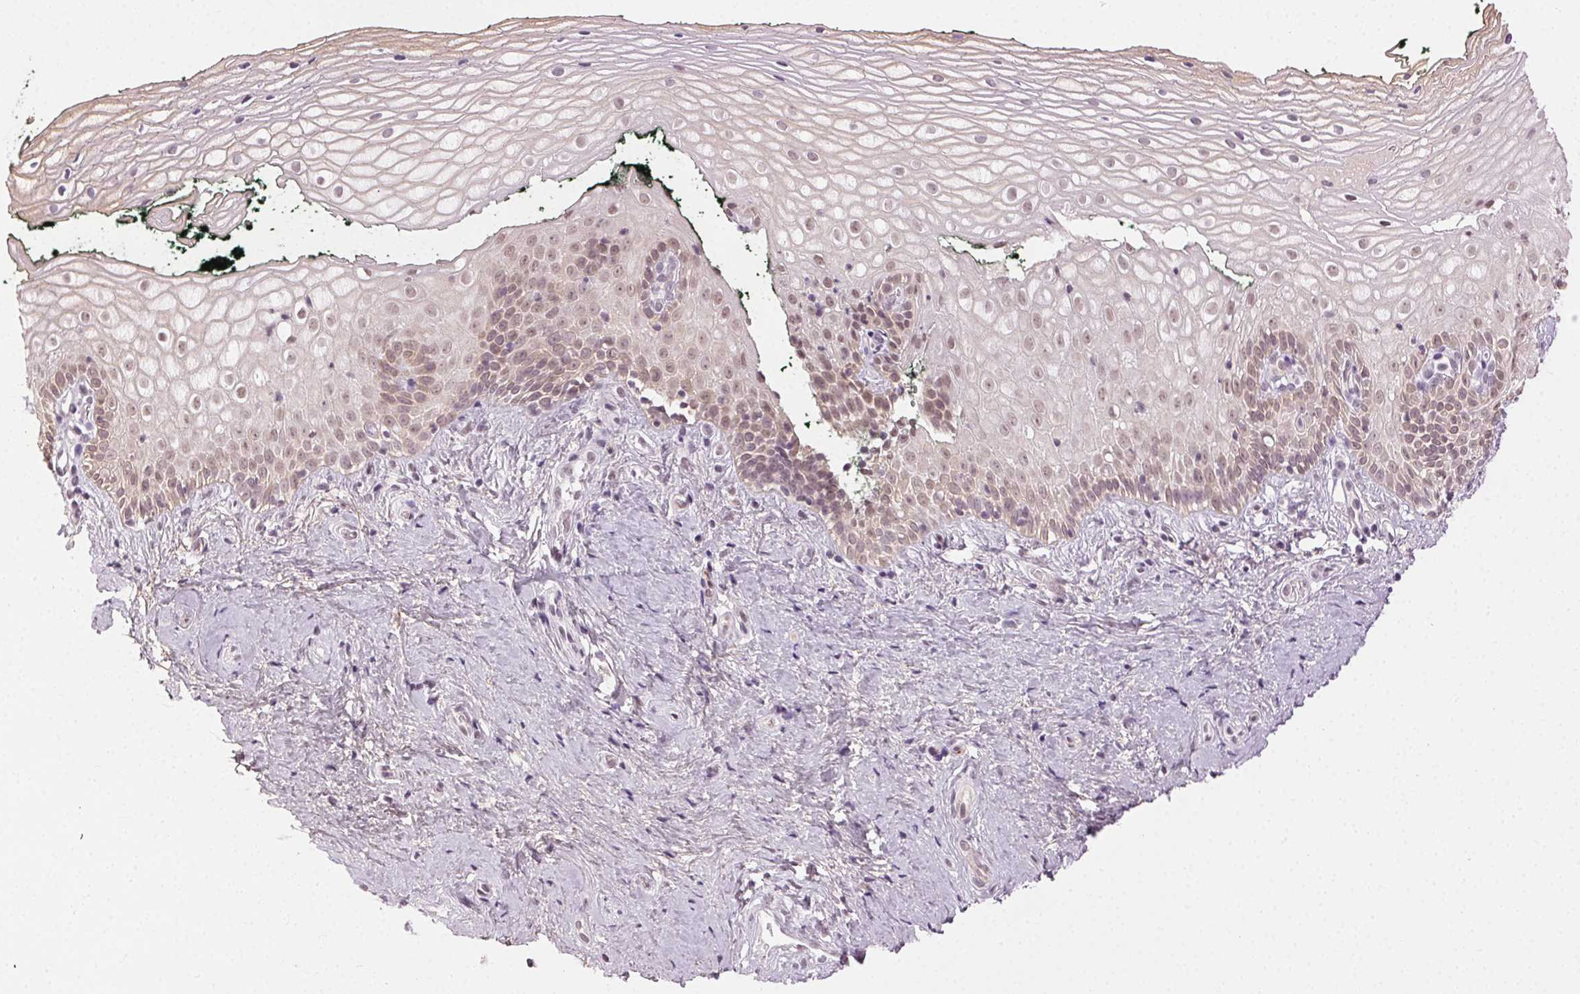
{"staining": {"intensity": "weak", "quantity": "25%-75%", "location": "nuclear"}, "tissue": "vagina", "cell_type": "Squamous epithelial cells", "image_type": "normal", "snomed": [{"axis": "morphology", "description": "Normal tissue, NOS"}, {"axis": "topography", "description": "Vagina"}], "caption": "Vagina was stained to show a protein in brown. There is low levels of weak nuclear positivity in about 25%-75% of squamous epithelial cells. The protein of interest is shown in brown color, while the nuclei are stained blue.", "gene": "AIF1L", "patient": {"sex": "female", "age": 47}}